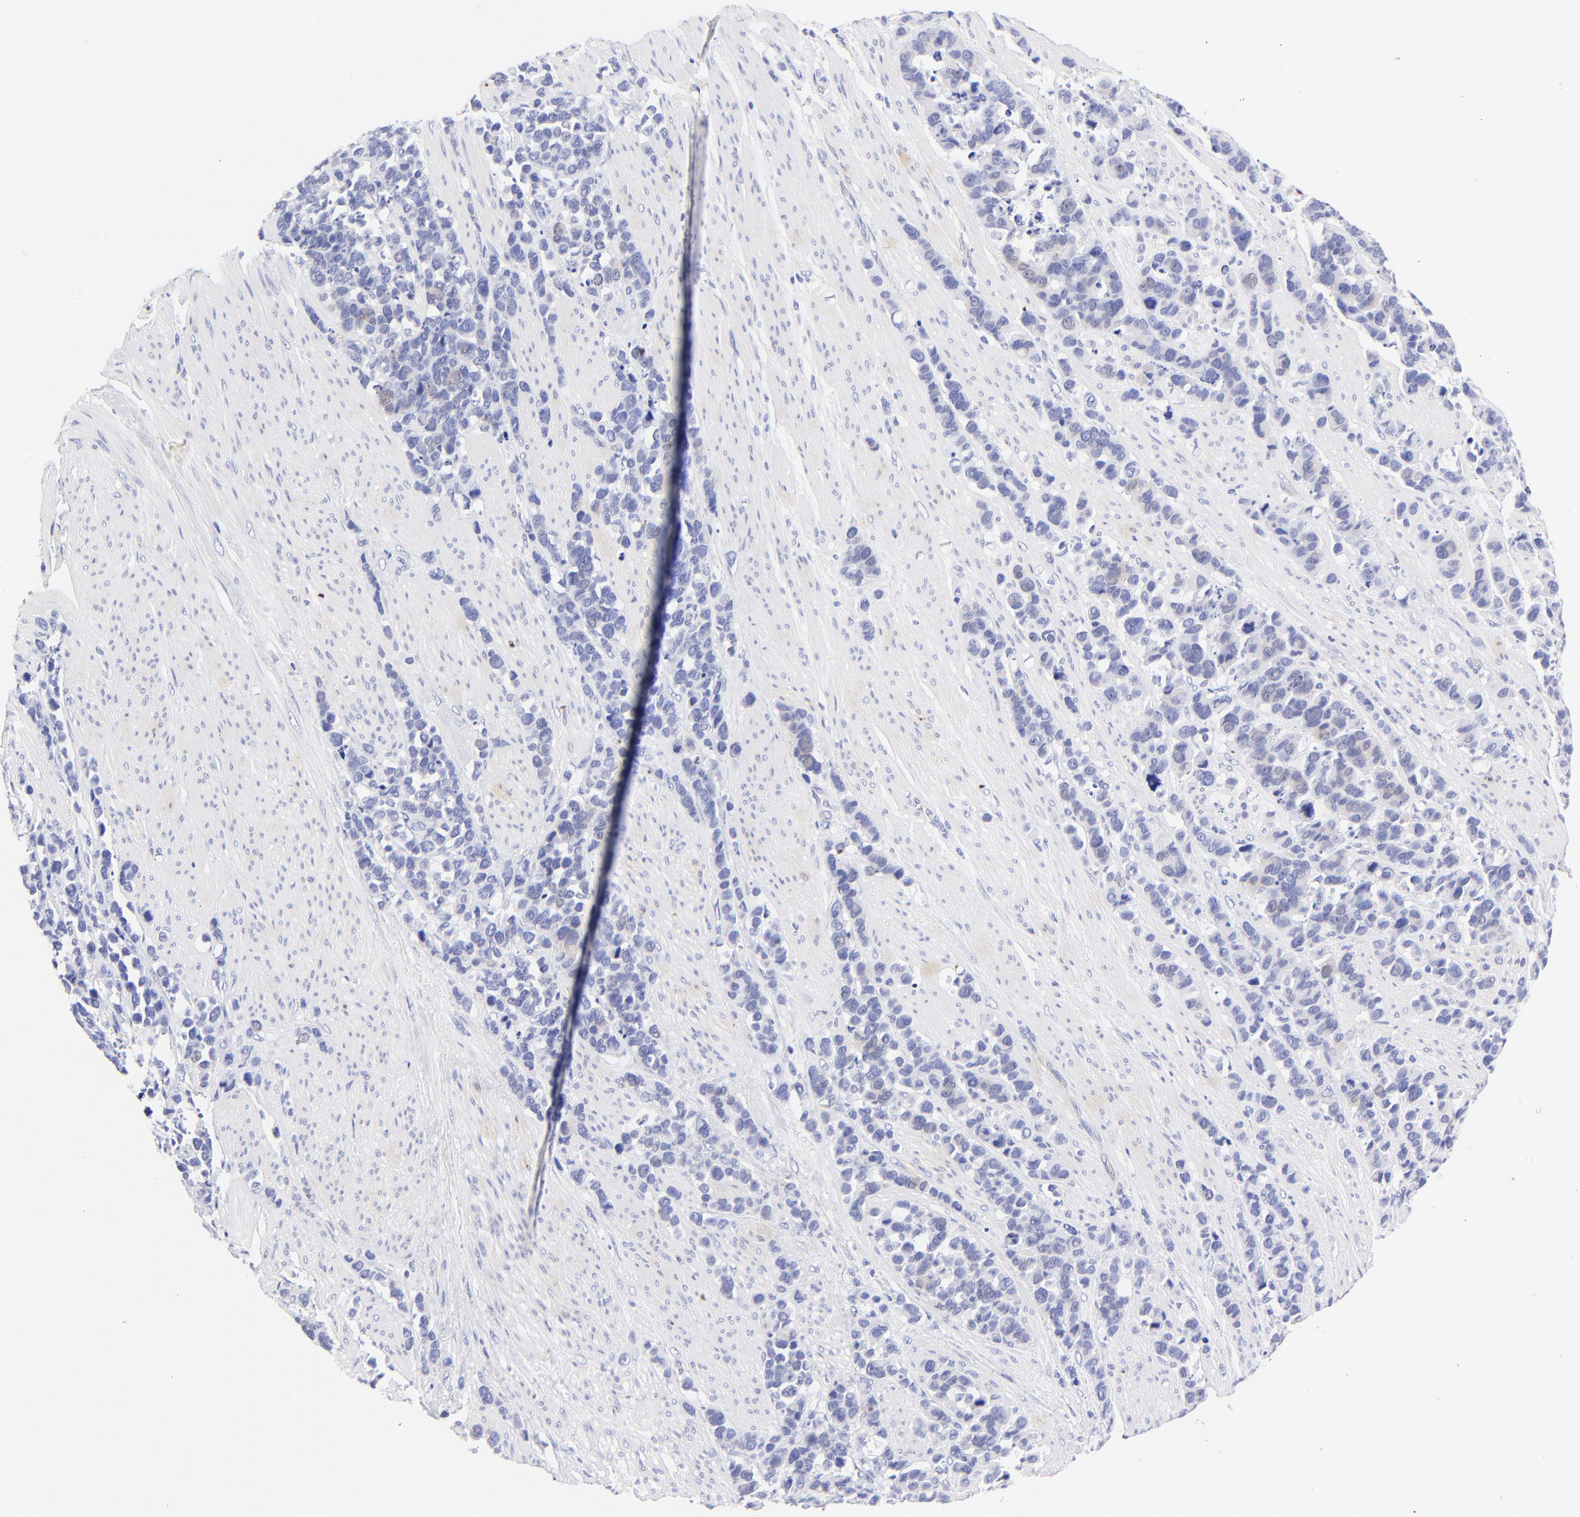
{"staining": {"intensity": "negative", "quantity": "none", "location": "none"}, "tissue": "stomach cancer", "cell_type": "Tumor cells", "image_type": "cancer", "snomed": [{"axis": "morphology", "description": "Adenocarcinoma, NOS"}, {"axis": "topography", "description": "Stomach, upper"}], "caption": "The photomicrograph shows no staining of tumor cells in stomach cancer (adenocarcinoma).", "gene": "HORMAD2", "patient": {"sex": "male", "age": 71}}